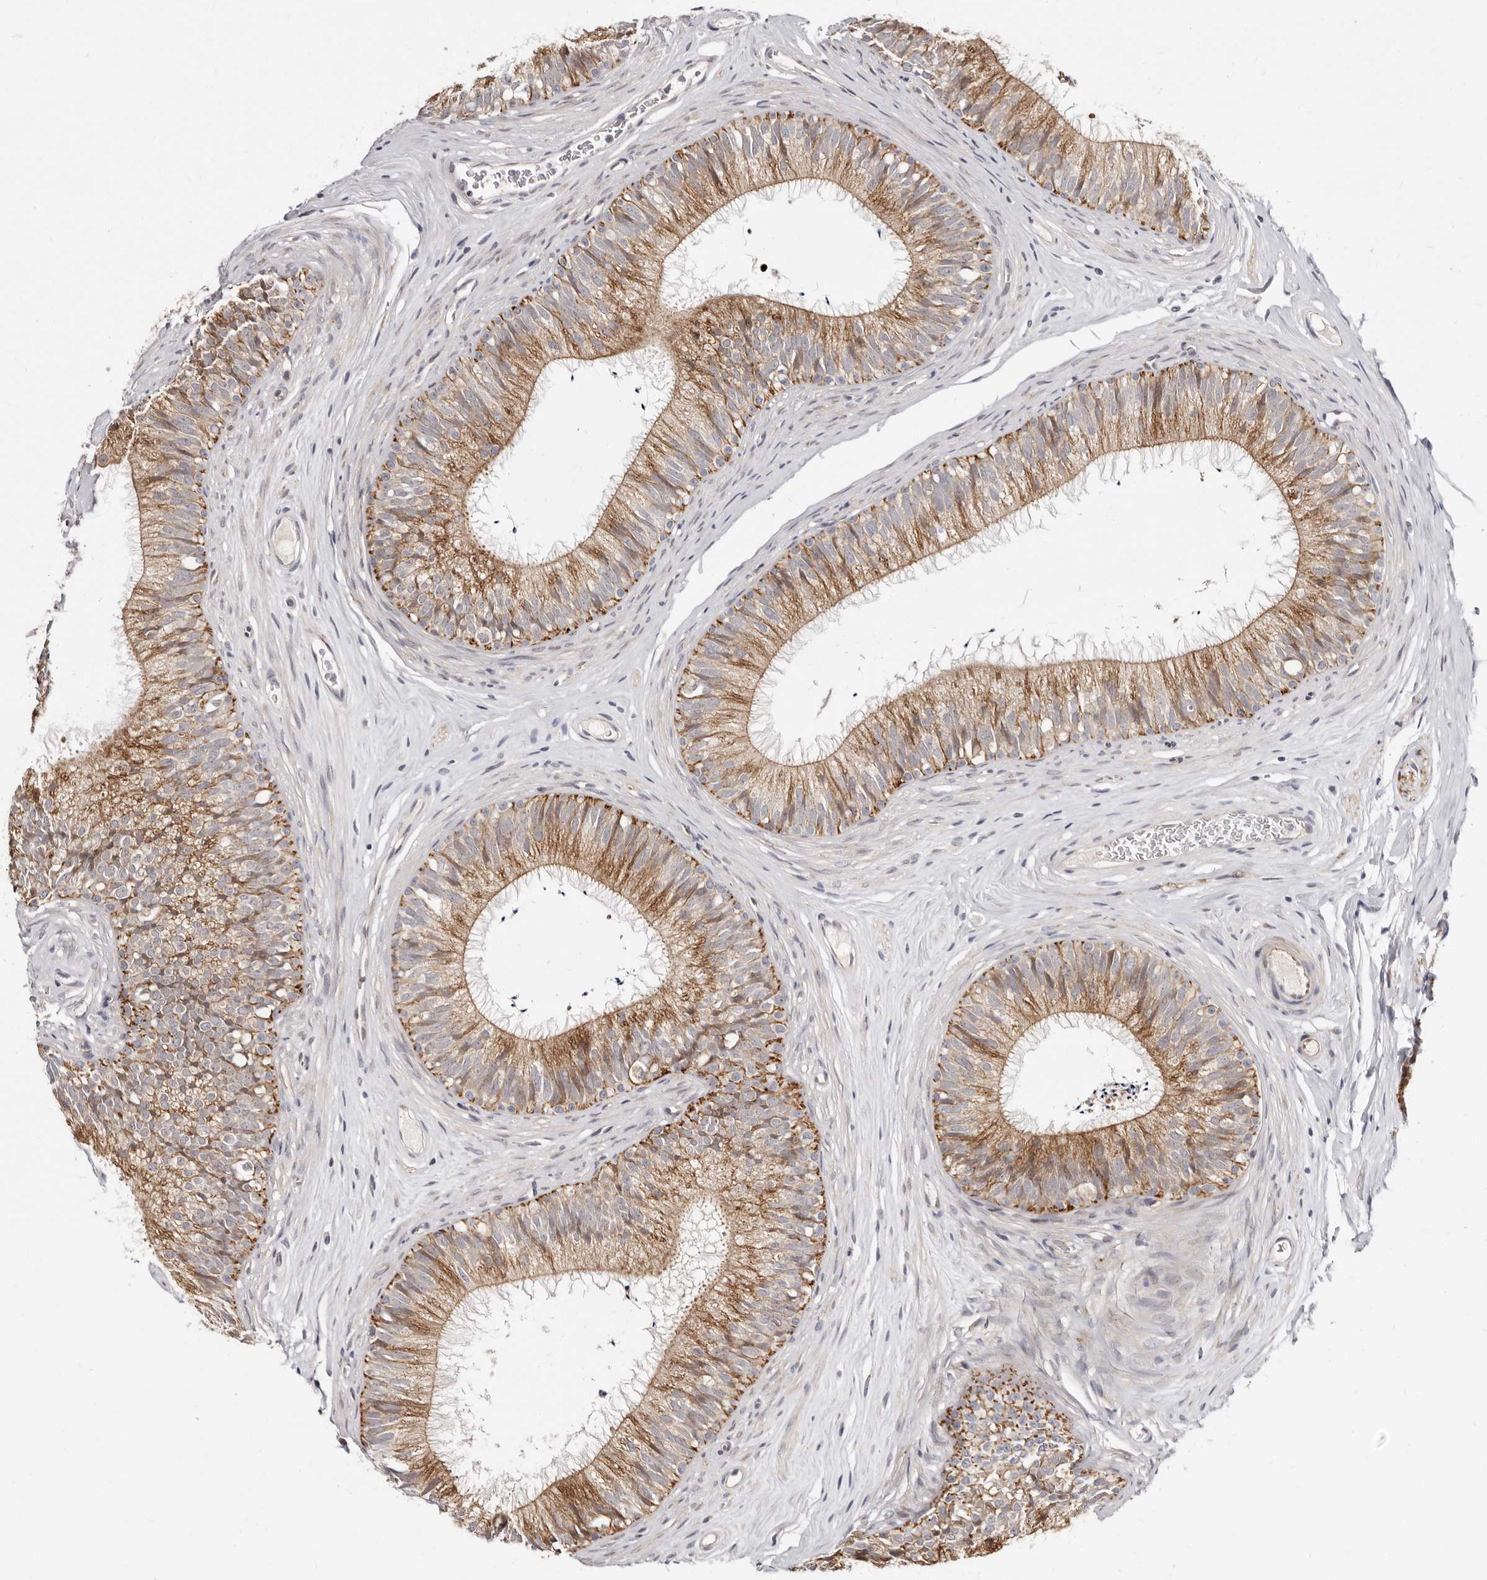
{"staining": {"intensity": "moderate", "quantity": "25%-75%", "location": "cytoplasmic/membranous"}, "tissue": "epididymis", "cell_type": "Glandular cells", "image_type": "normal", "snomed": [{"axis": "morphology", "description": "Normal tissue, NOS"}, {"axis": "topography", "description": "Epididymis"}], "caption": "The immunohistochemical stain labels moderate cytoplasmic/membranous positivity in glandular cells of benign epididymis. The protein of interest is shown in brown color, while the nuclei are stained blue.", "gene": "KLHL4", "patient": {"sex": "male", "age": 29}}